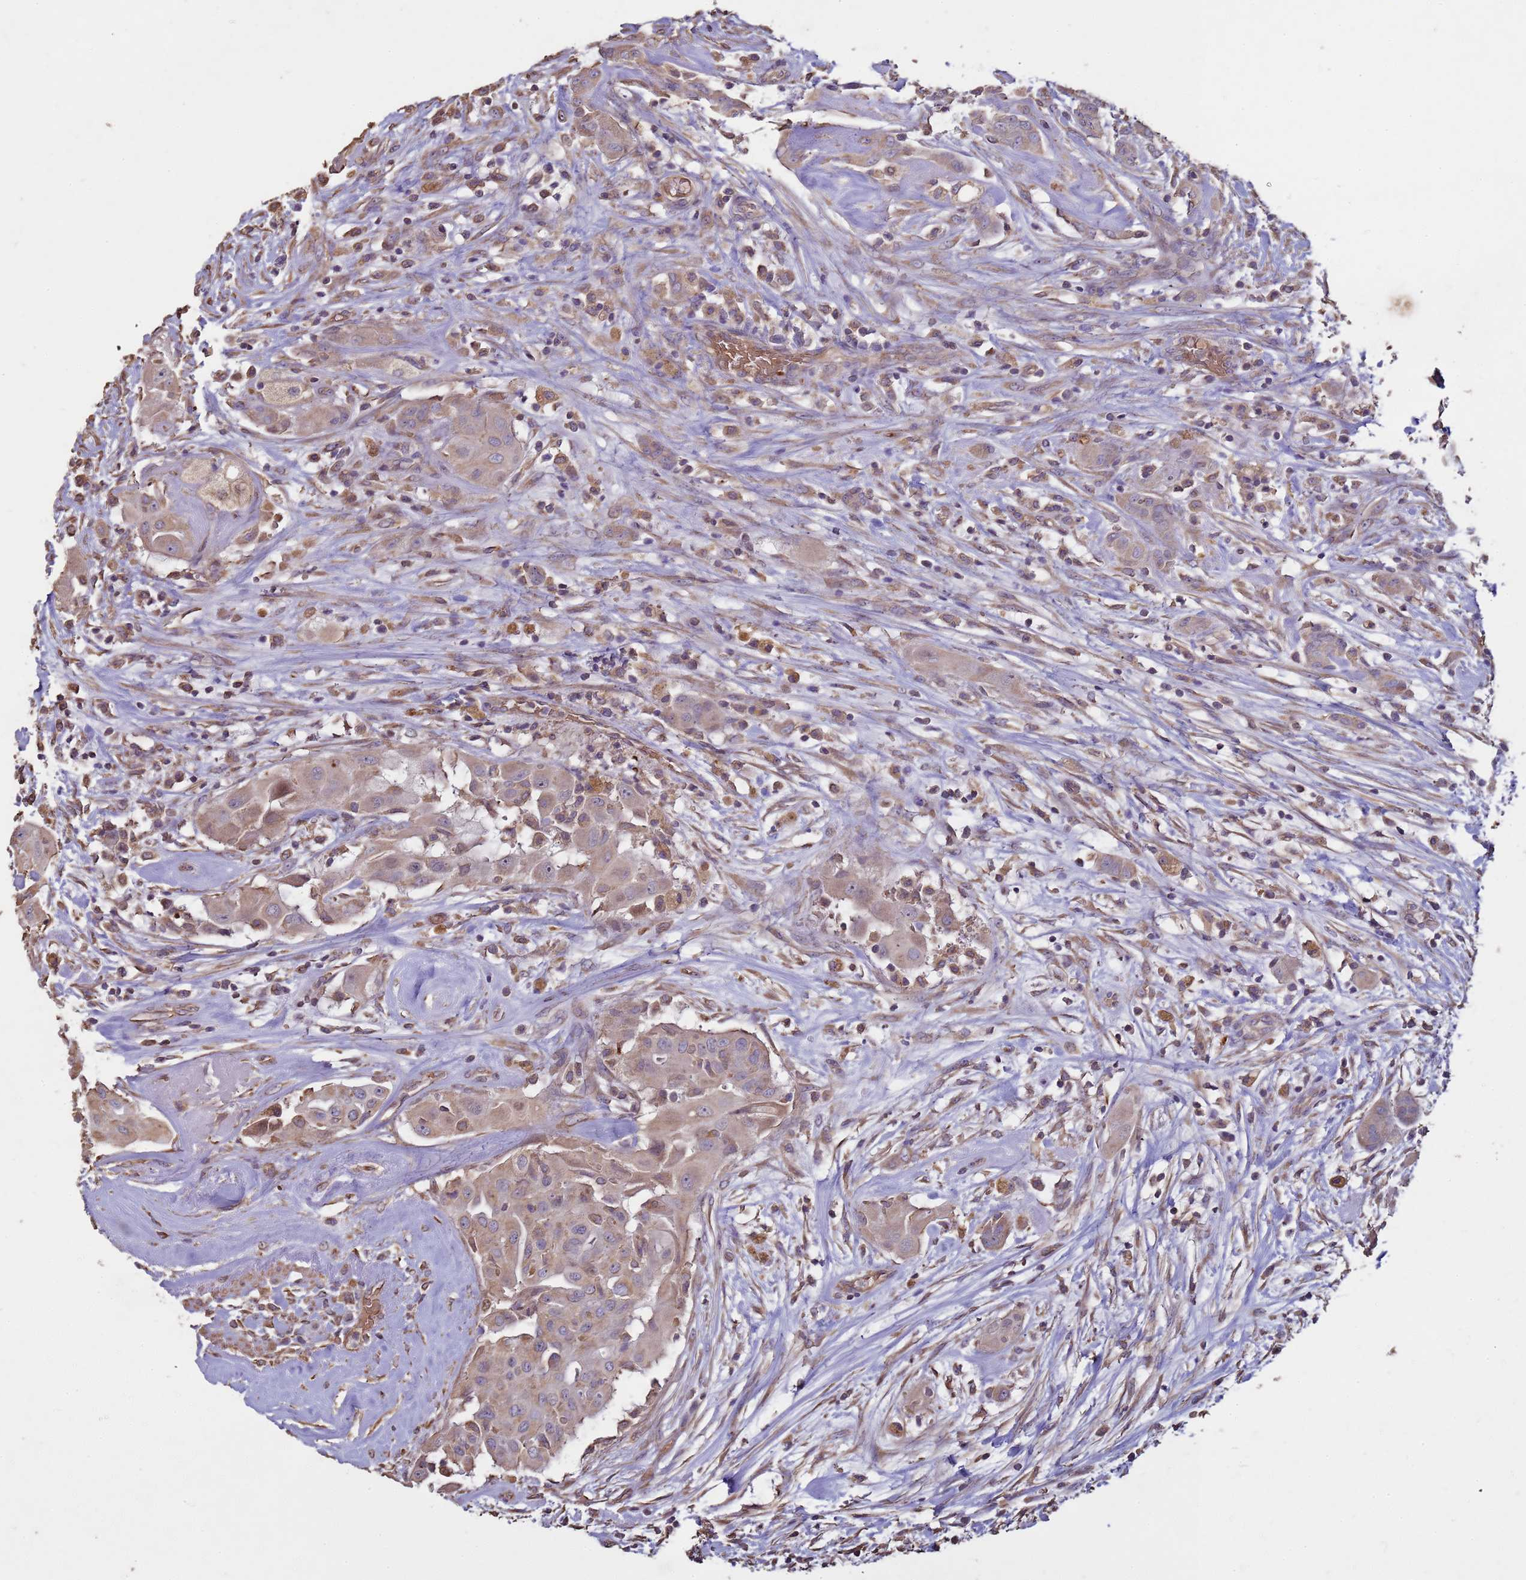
{"staining": {"intensity": "weak", "quantity": "25%-75%", "location": "cytoplasmic/membranous"}, "tissue": "thyroid cancer", "cell_type": "Tumor cells", "image_type": "cancer", "snomed": [{"axis": "morphology", "description": "Papillary adenocarcinoma, NOS"}, {"axis": "topography", "description": "Thyroid gland"}], "caption": "About 25%-75% of tumor cells in thyroid papillary adenocarcinoma display weak cytoplasmic/membranous protein positivity as visualized by brown immunohistochemical staining.", "gene": "SGIP1", "patient": {"sex": "female", "age": 59}}